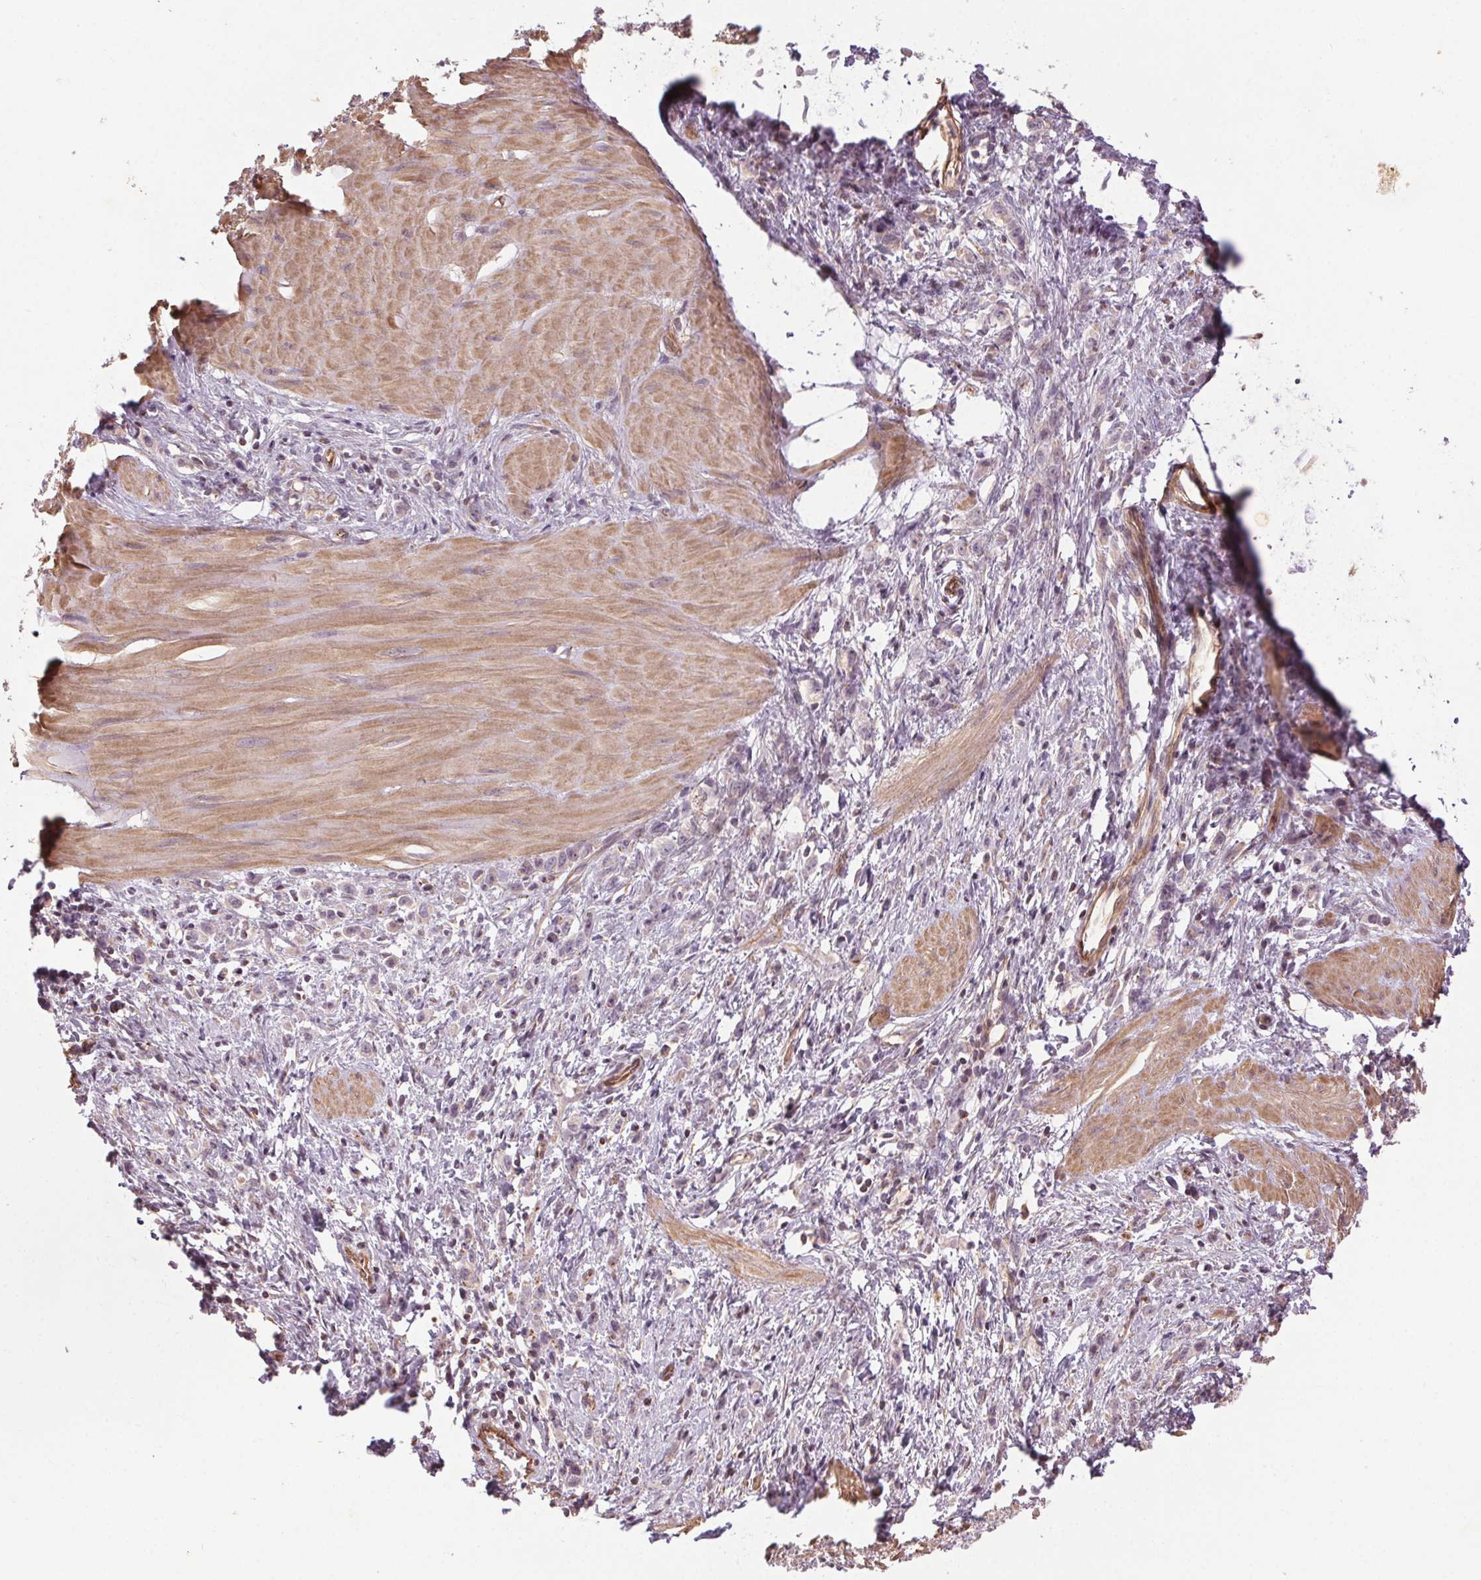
{"staining": {"intensity": "negative", "quantity": "none", "location": "none"}, "tissue": "stomach cancer", "cell_type": "Tumor cells", "image_type": "cancer", "snomed": [{"axis": "morphology", "description": "Adenocarcinoma, NOS"}, {"axis": "topography", "description": "Stomach"}], "caption": "Immunohistochemistry (IHC) of stomach cancer (adenocarcinoma) exhibits no positivity in tumor cells.", "gene": "CCSER1", "patient": {"sex": "male", "age": 47}}